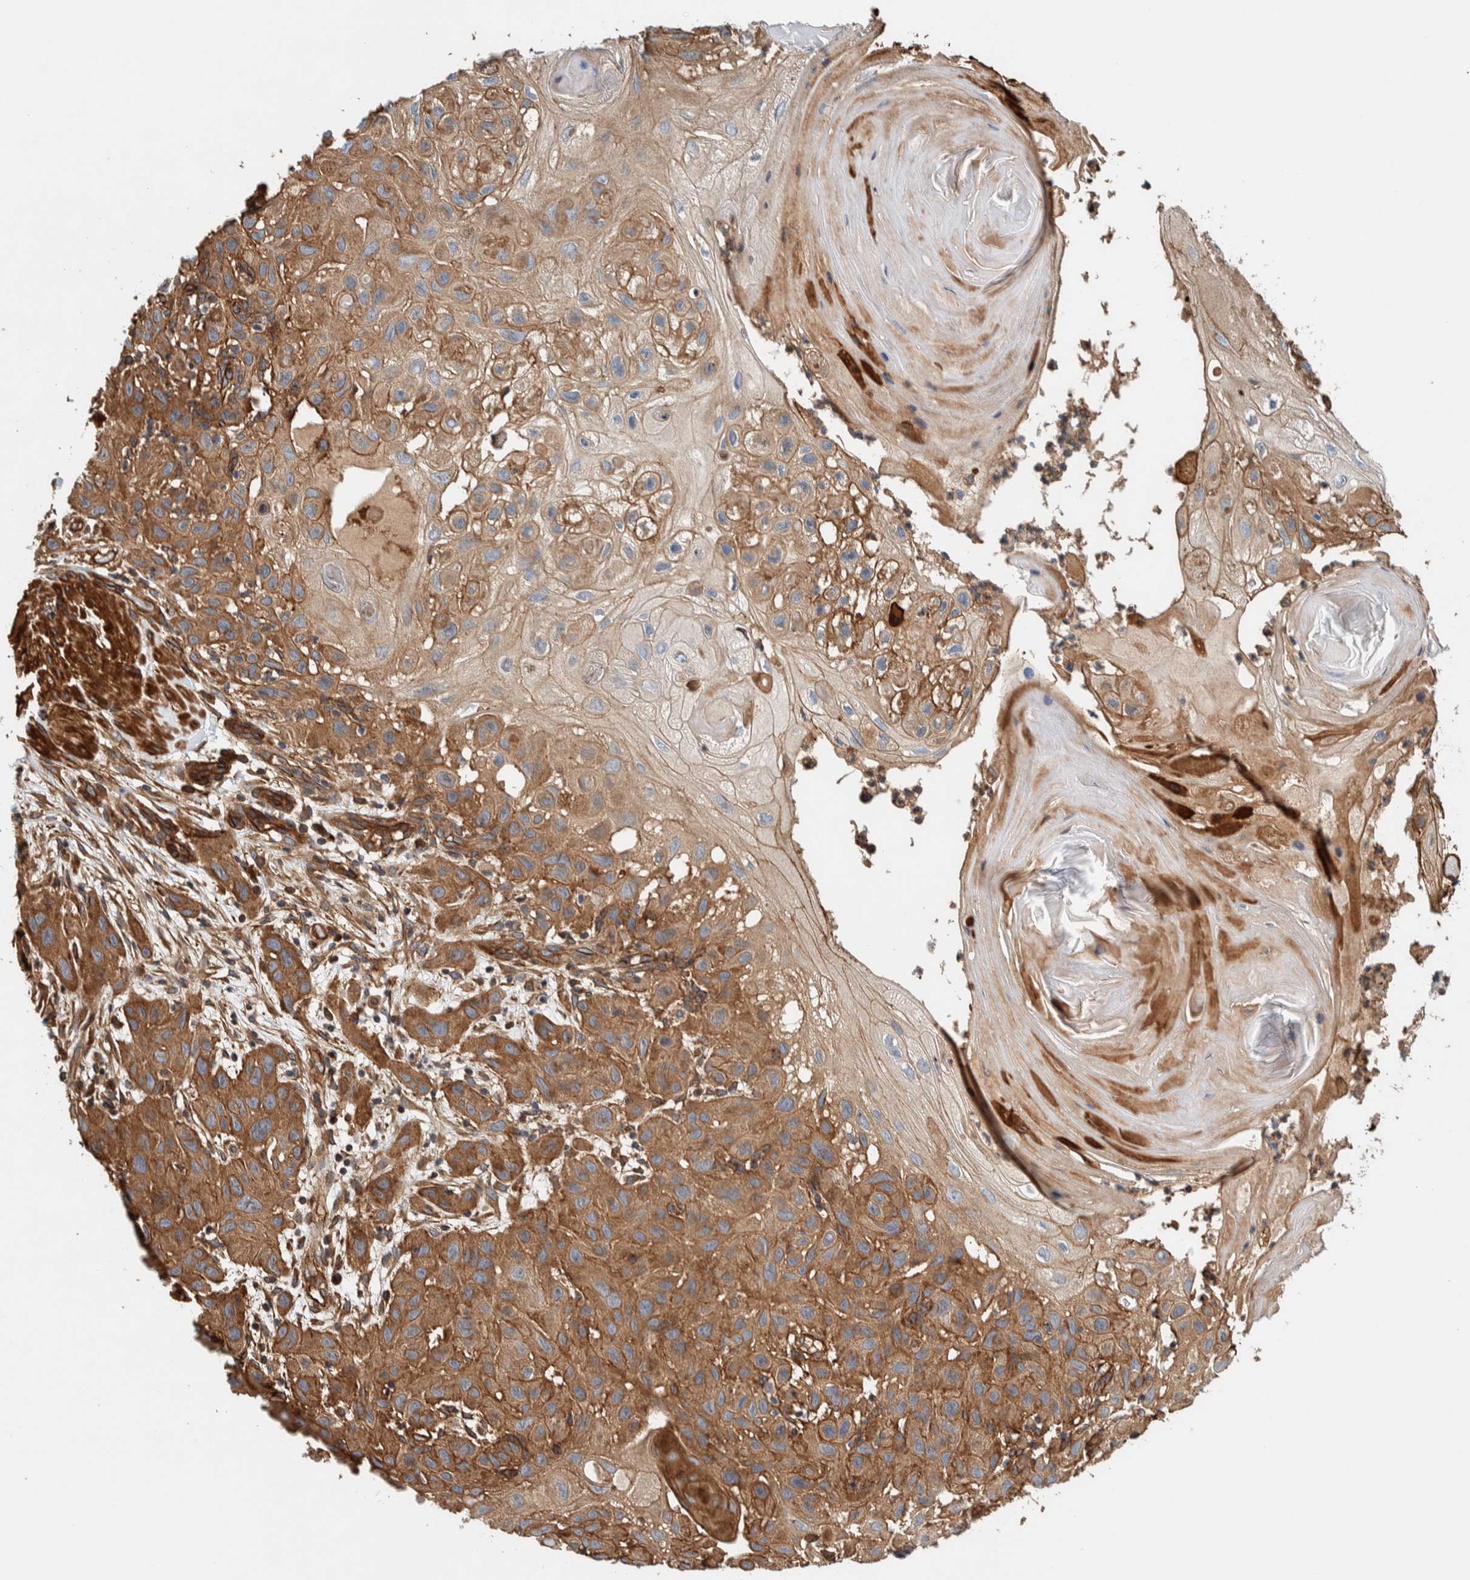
{"staining": {"intensity": "moderate", "quantity": ">75%", "location": "cytoplasmic/membranous"}, "tissue": "skin cancer", "cell_type": "Tumor cells", "image_type": "cancer", "snomed": [{"axis": "morphology", "description": "Squamous cell carcinoma, NOS"}, {"axis": "topography", "description": "Skin"}], "caption": "Immunohistochemistry (IHC) micrograph of human skin squamous cell carcinoma stained for a protein (brown), which demonstrates medium levels of moderate cytoplasmic/membranous expression in about >75% of tumor cells.", "gene": "PKD1L1", "patient": {"sex": "female", "age": 96}}